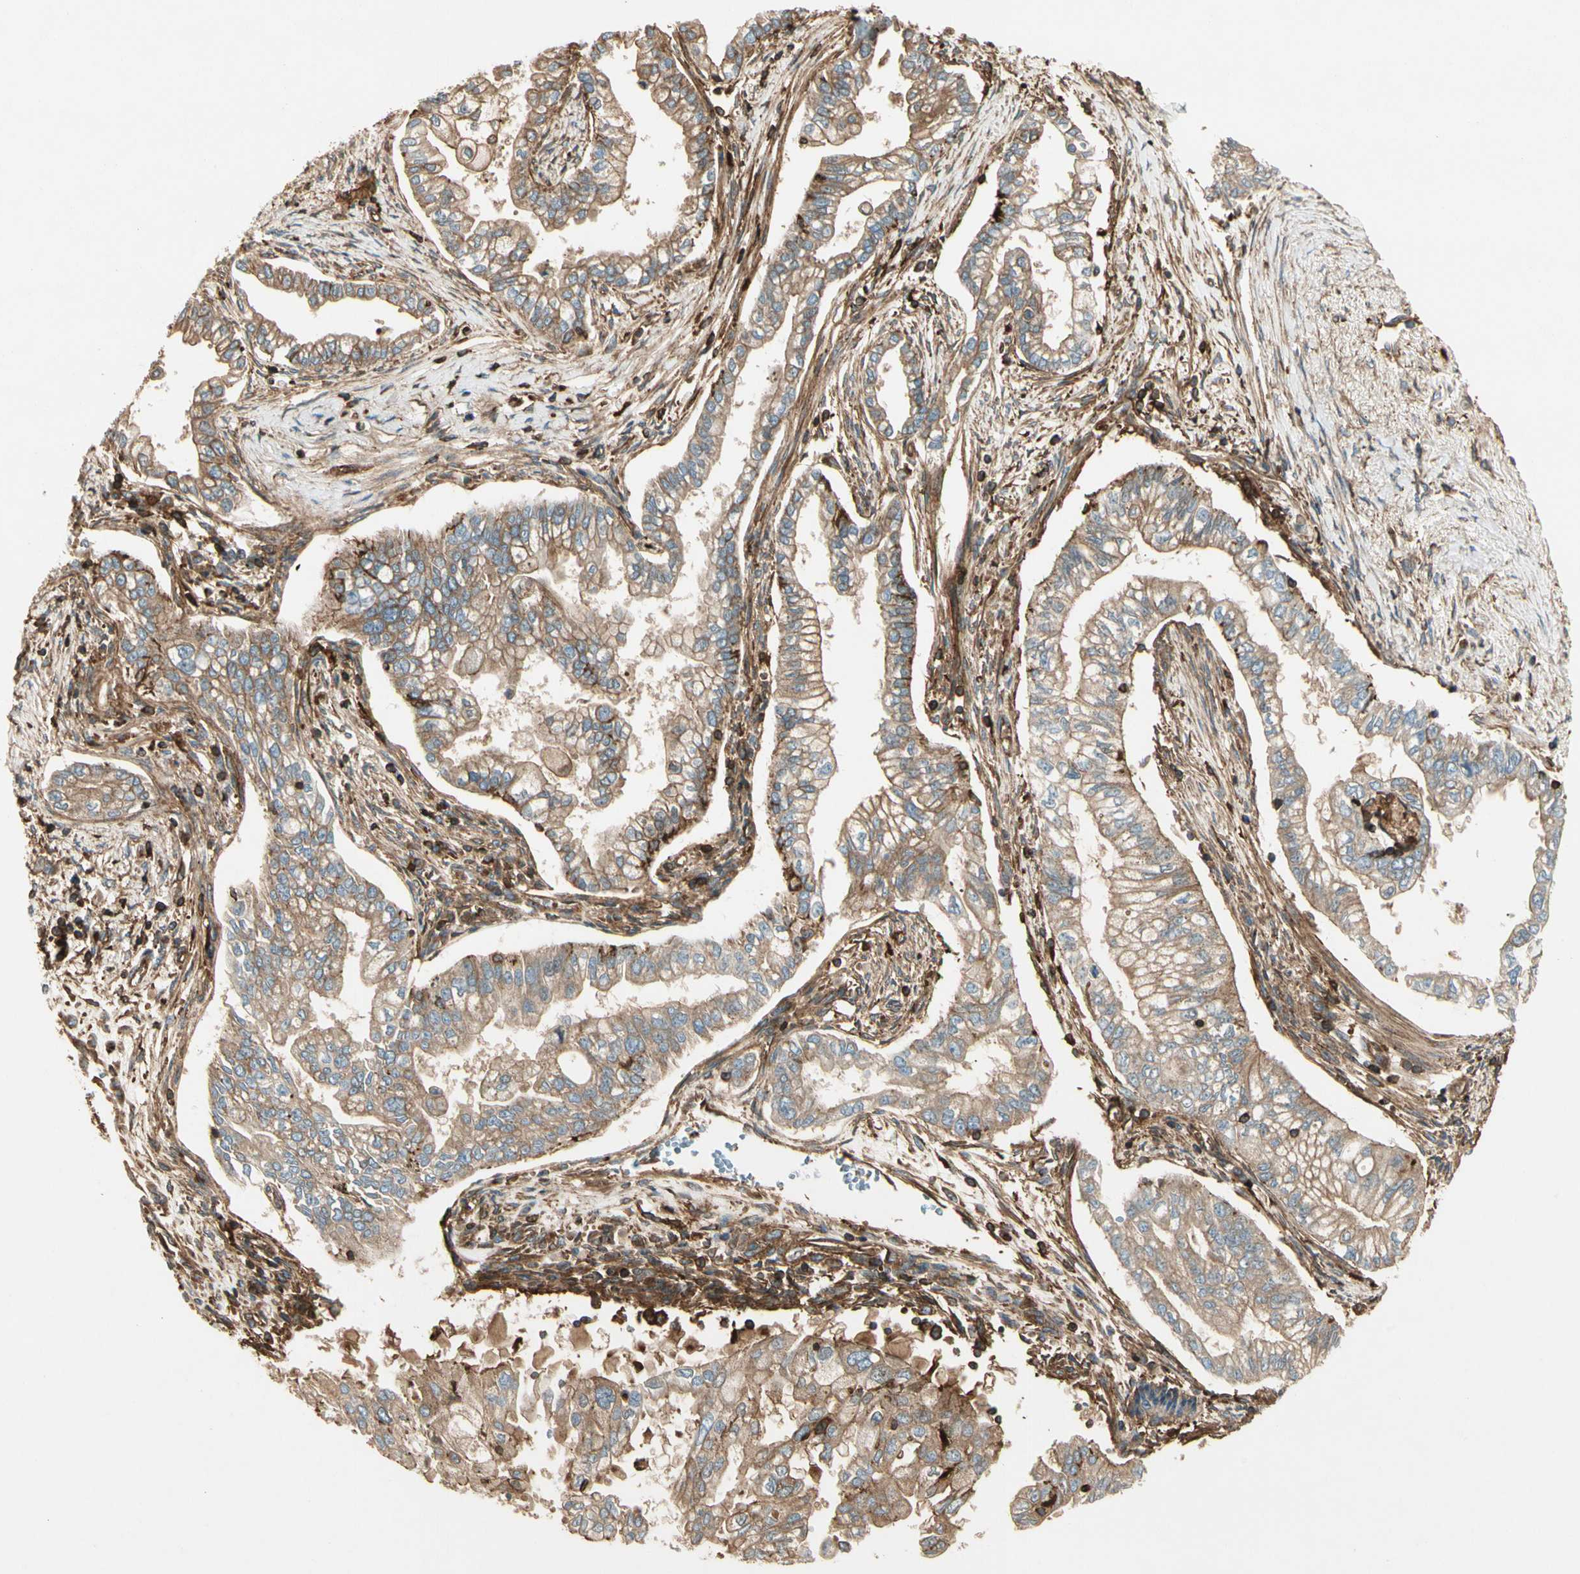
{"staining": {"intensity": "moderate", "quantity": ">75%", "location": "cytoplasmic/membranous"}, "tissue": "pancreatic cancer", "cell_type": "Tumor cells", "image_type": "cancer", "snomed": [{"axis": "morphology", "description": "Normal tissue, NOS"}, {"axis": "topography", "description": "Pancreas"}], "caption": "Pancreatic cancer stained for a protein demonstrates moderate cytoplasmic/membranous positivity in tumor cells.", "gene": "ARPC2", "patient": {"sex": "male", "age": 42}}